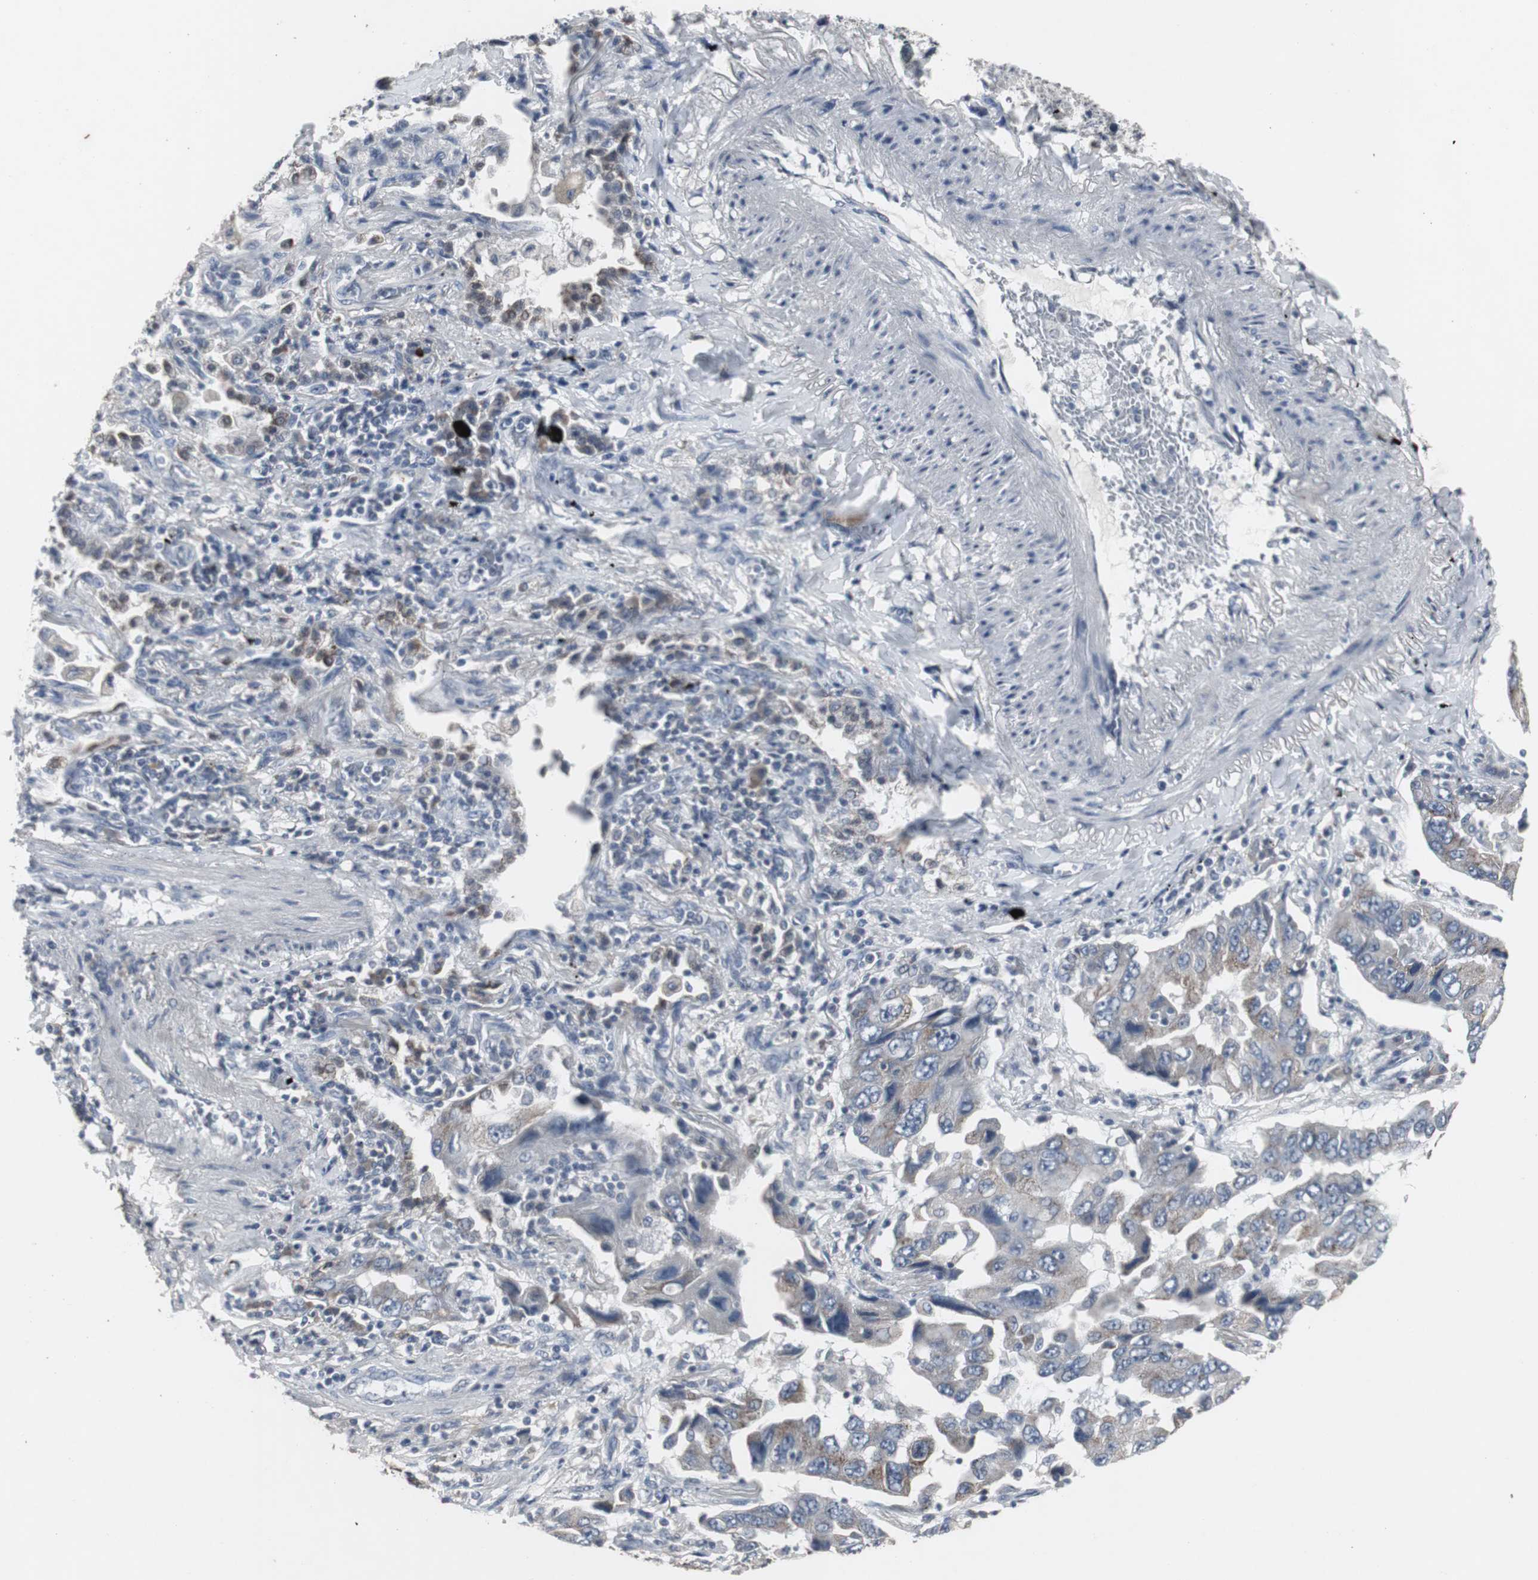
{"staining": {"intensity": "moderate", "quantity": "<25%", "location": "cytoplasmic/membranous"}, "tissue": "lung cancer", "cell_type": "Tumor cells", "image_type": "cancer", "snomed": [{"axis": "morphology", "description": "Adenocarcinoma, NOS"}, {"axis": "topography", "description": "Lung"}], "caption": "Approximately <25% of tumor cells in human lung cancer display moderate cytoplasmic/membranous protein staining as visualized by brown immunohistochemical staining.", "gene": "ACAA1", "patient": {"sex": "female", "age": 65}}